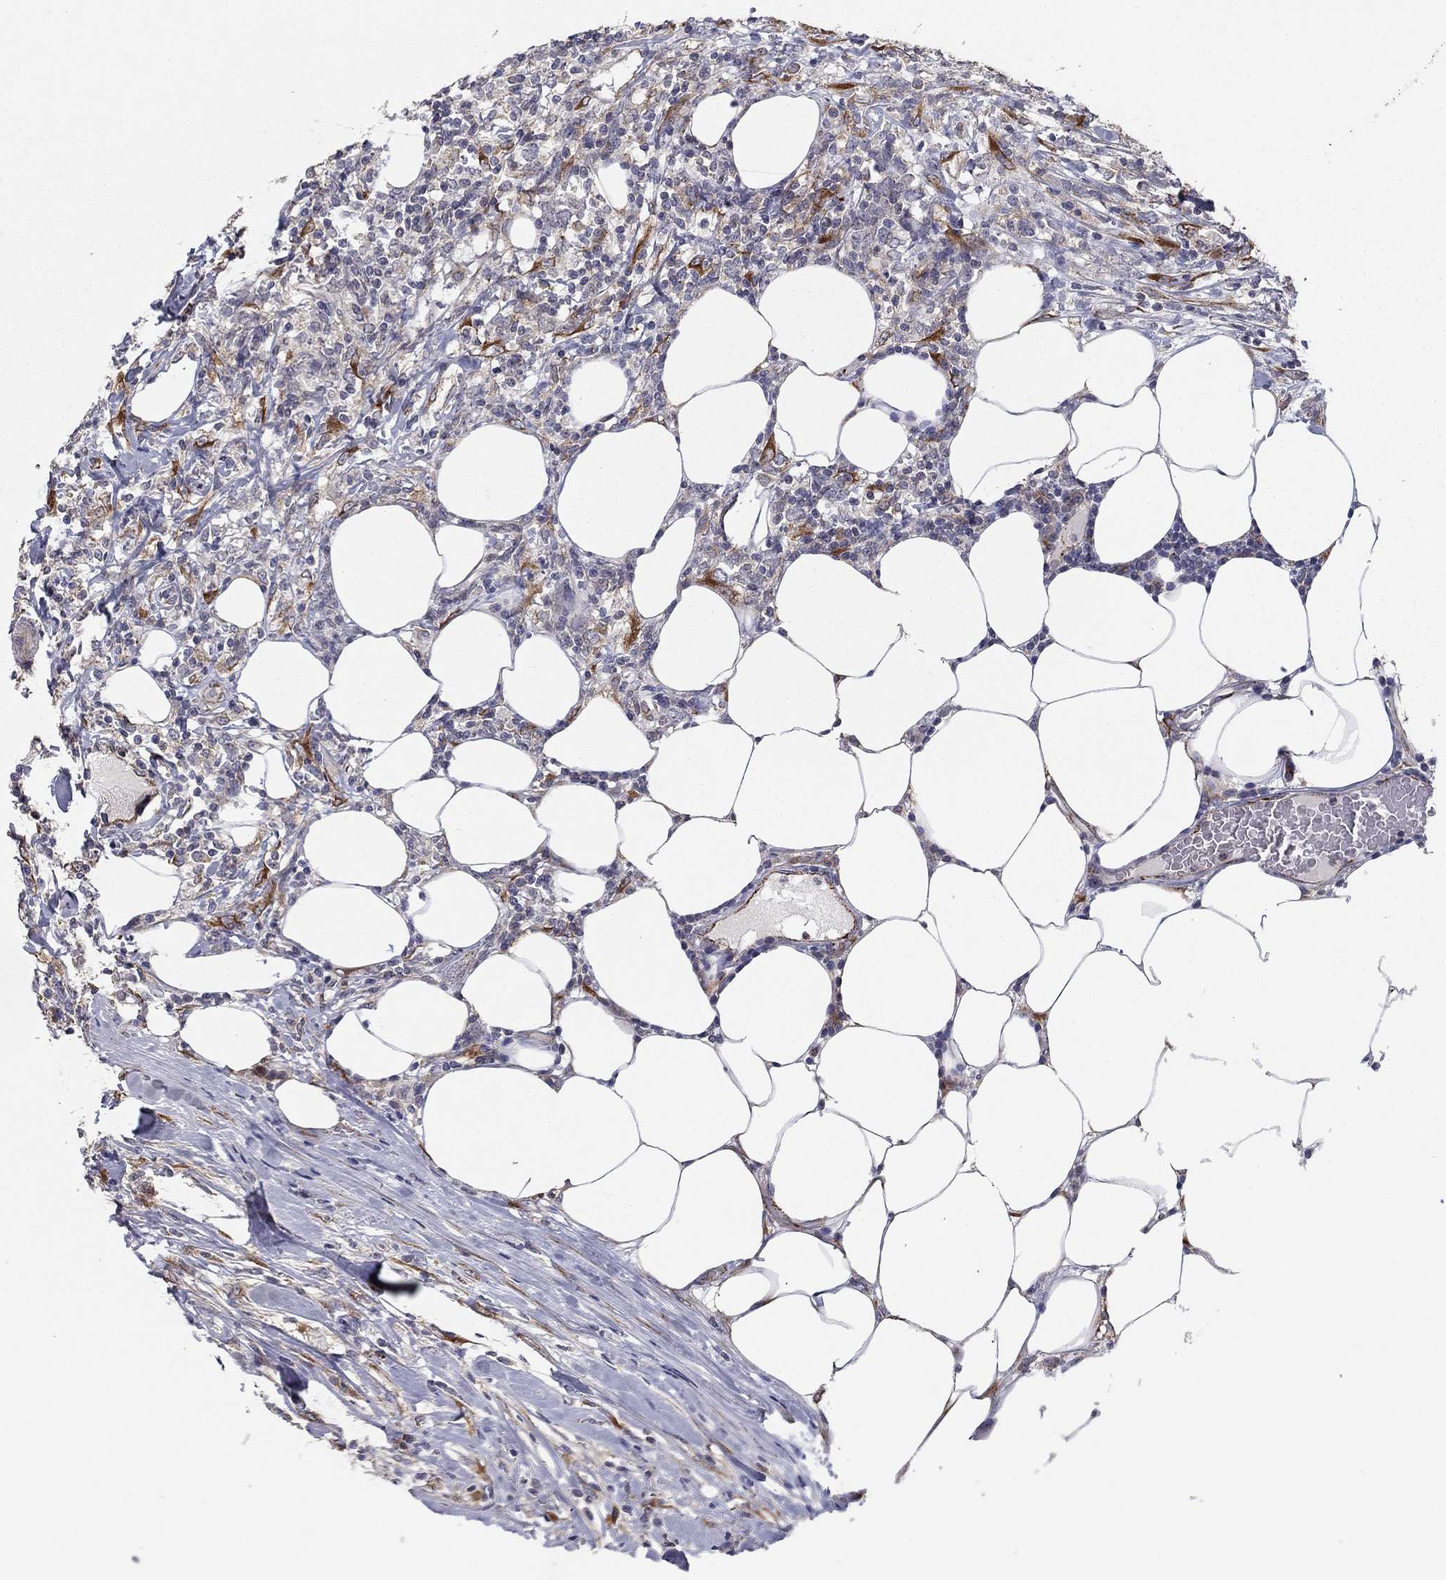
{"staining": {"intensity": "negative", "quantity": "none", "location": "none"}, "tissue": "lymphoma", "cell_type": "Tumor cells", "image_type": "cancer", "snomed": [{"axis": "morphology", "description": "Malignant lymphoma, non-Hodgkin's type, High grade"}, {"axis": "topography", "description": "Lymph node"}], "caption": "The immunohistochemistry micrograph has no significant staining in tumor cells of malignant lymphoma, non-Hodgkin's type (high-grade) tissue.", "gene": "YIF1A", "patient": {"sex": "female", "age": 84}}